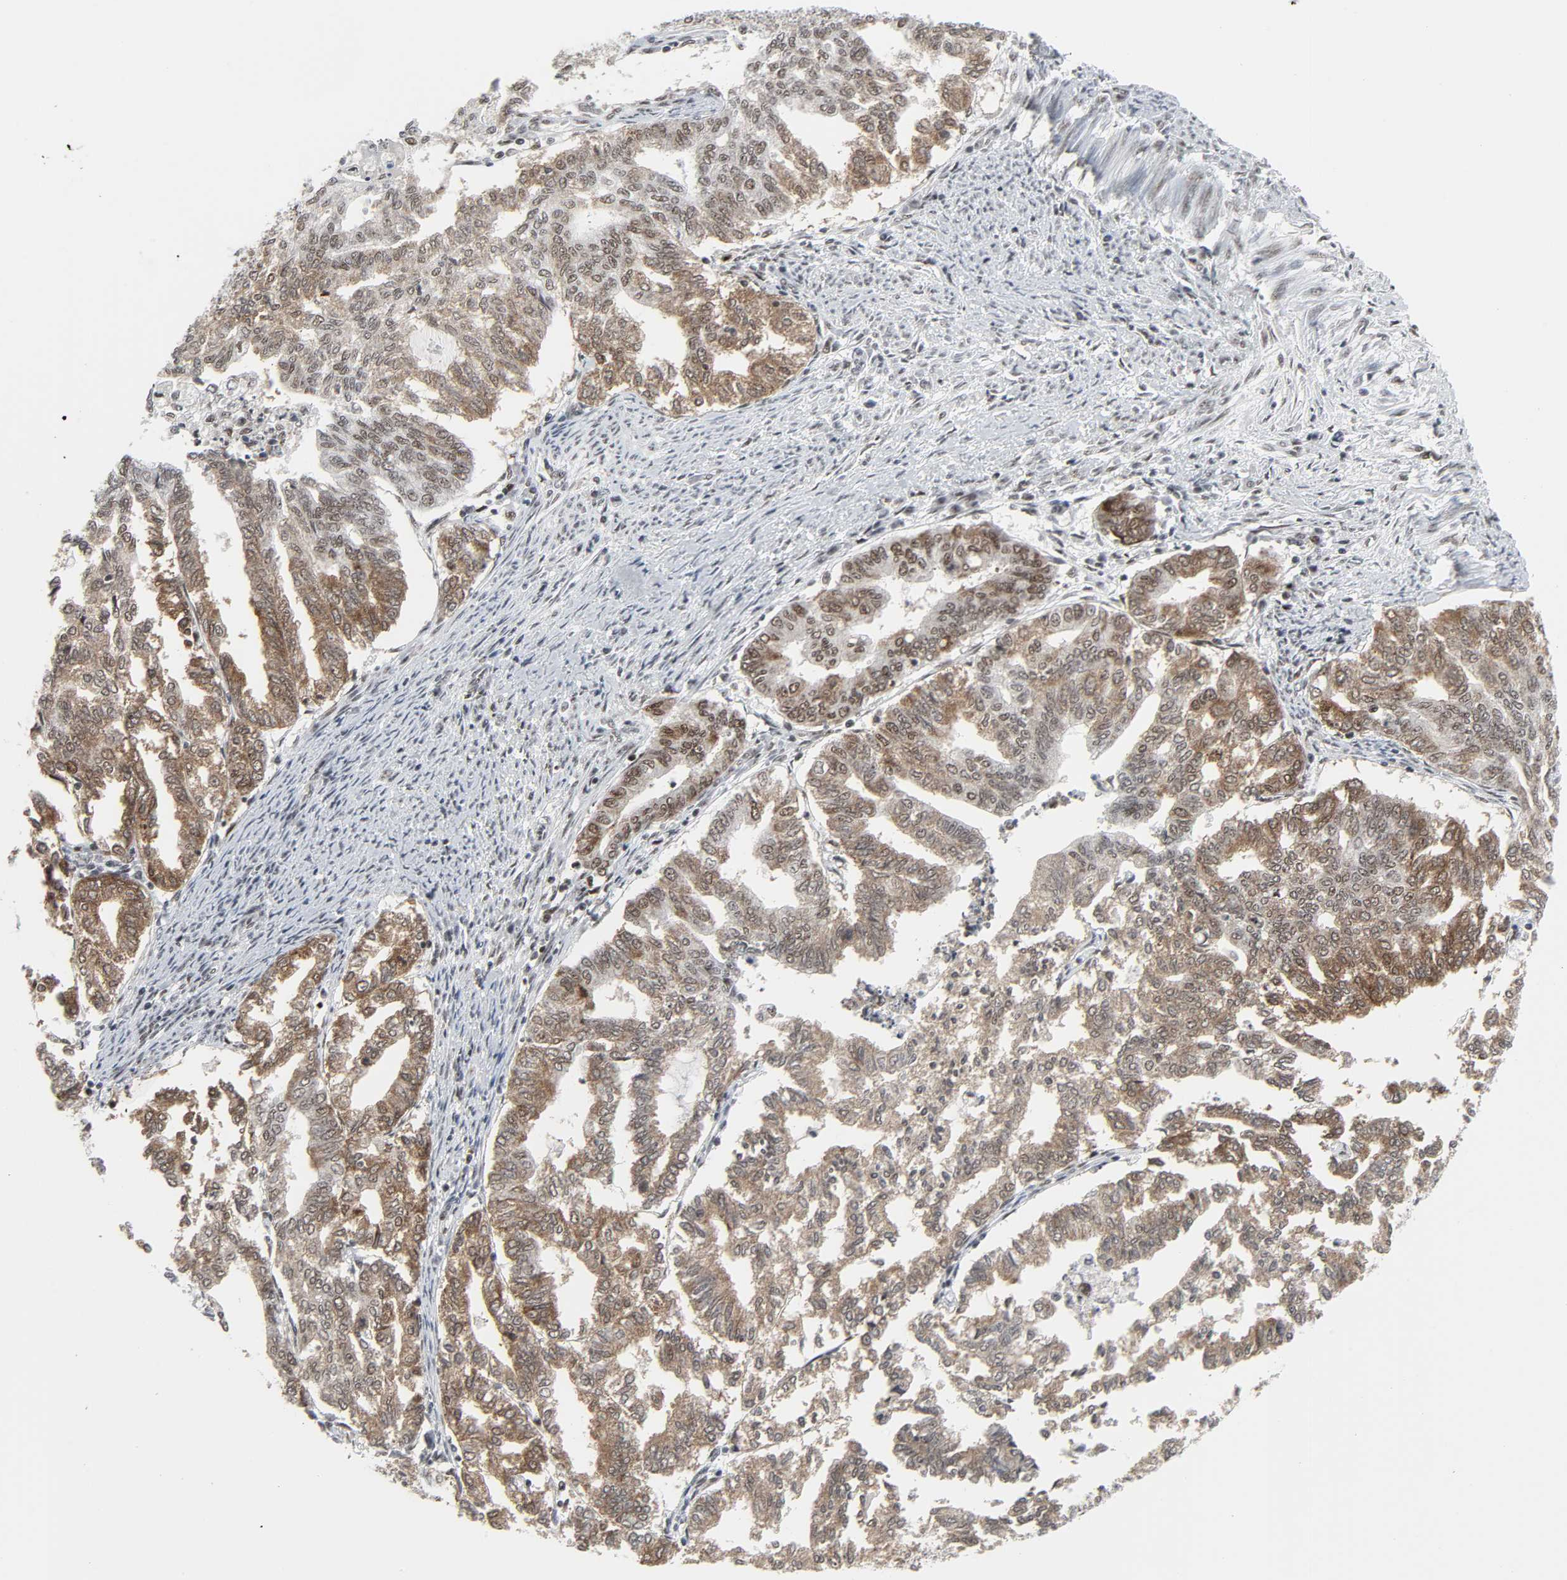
{"staining": {"intensity": "moderate", "quantity": ">75%", "location": "cytoplasmic/membranous,nuclear"}, "tissue": "endometrial cancer", "cell_type": "Tumor cells", "image_type": "cancer", "snomed": [{"axis": "morphology", "description": "Adenocarcinoma, NOS"}, {"axis": "topography", "description": "Endometrium"}], "caption": "A high-resolution histopathology image shows IHC staining of endometrial cancer, which reveals moderate cytoplasmic/membranous and nuclear positivity in about >75% of tumor cells. (brown staining indicates protein expression, while blue staining denotes nuclei).", "gene": "CDK7", "patient": {"sex": "female", "age": 79}}